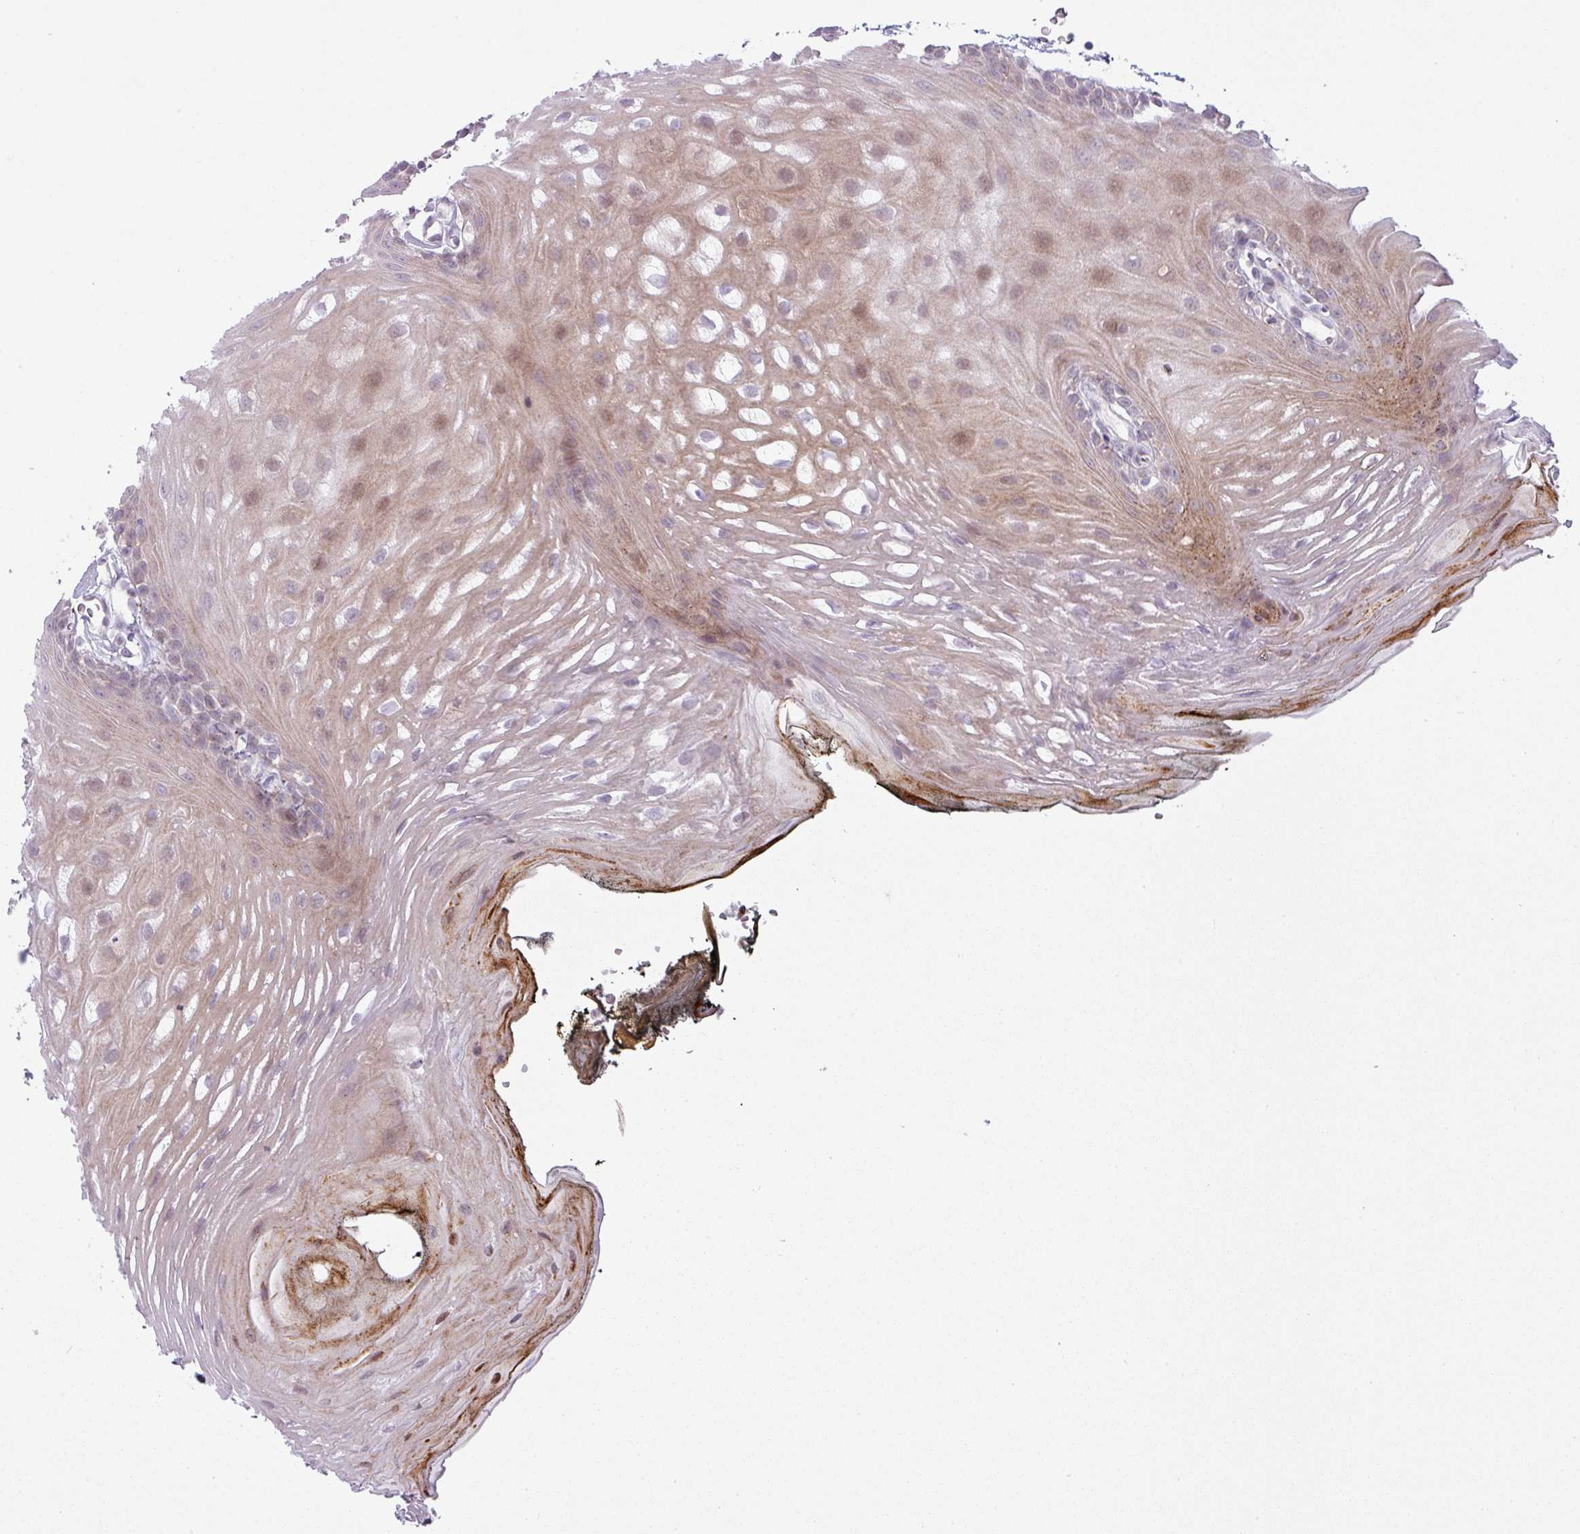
{"staining": {"intensity": "moderate", "quantity": "25%-75%", "location": "cytoplasmic/membranous,nuclear"}, "tissue": "oral mucosa", "cell_type": "Squamous epithelial cells", "image_type": "normal", "snomed": [{"axis": "morphology", "description": "Normal tissue, NOS"}, {"axis": "topography", "description": "Oral tissue"}, {"axis": "topography", "description": "Tounge, NOS"}], "caption": "Protein staining of unremarkable oral mucosa shows moderate cytoplasmic/membranous,nuclear expression in approximately 25%-75% of squamous epithelial cells.", "gene": "MAP7D2", "patient": {"sex": "female", "age": 81}}